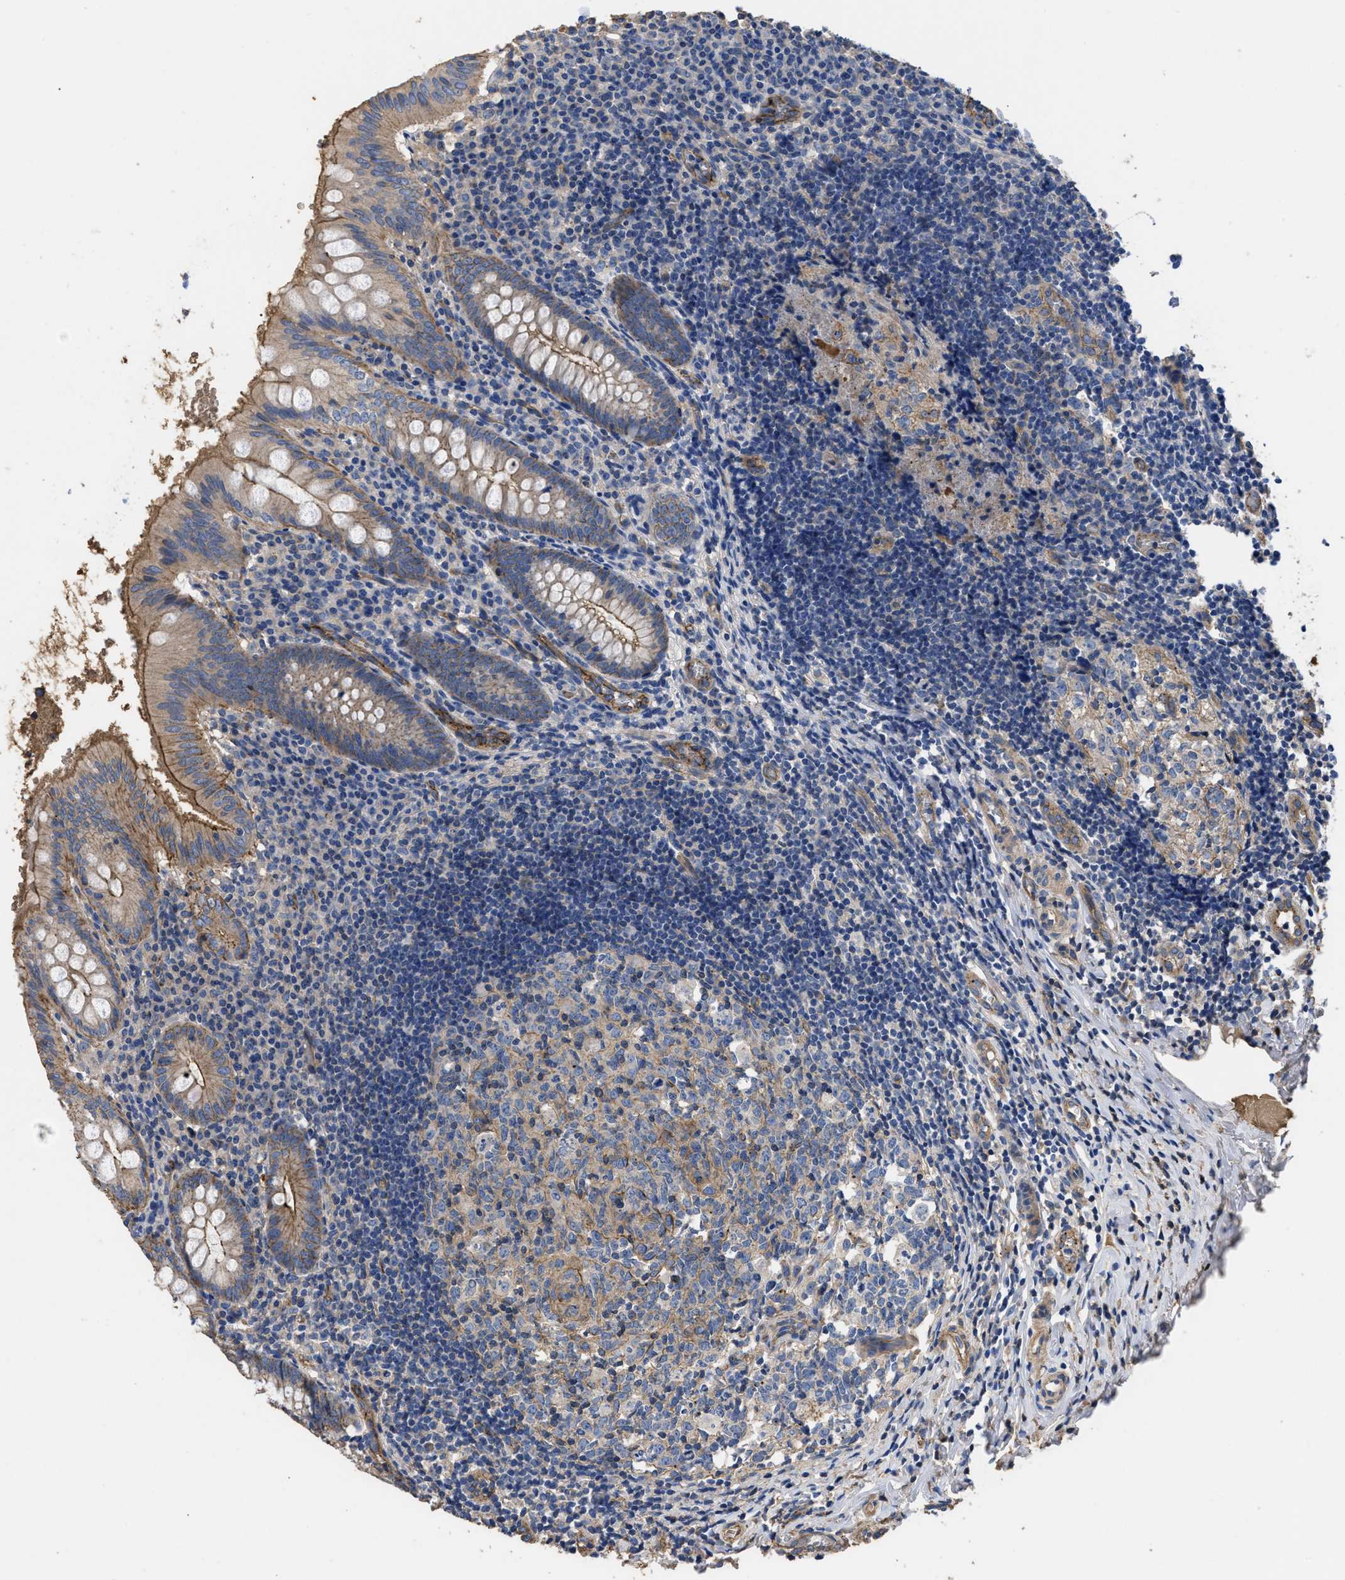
{"staining": {"intensity": "moderate", "quantity": "25%-75%", "location": "cytoplasmic/membranous"}, "tissue": "appendix", "cell_type": "Glandular cells", "image_type": "normal", "snomed": [{"axis": "morphology", "description": "Normal tissue, NOS"}, {"axis": "topography", "description": "Appendix"}], "caption": "Moderate cytoplasmic/membranous positivity is seen in approximately 25%-75% of glandular cells in benign appendix.", "gene": "USP4", "patient": {"sex": "male", "age": 8}}